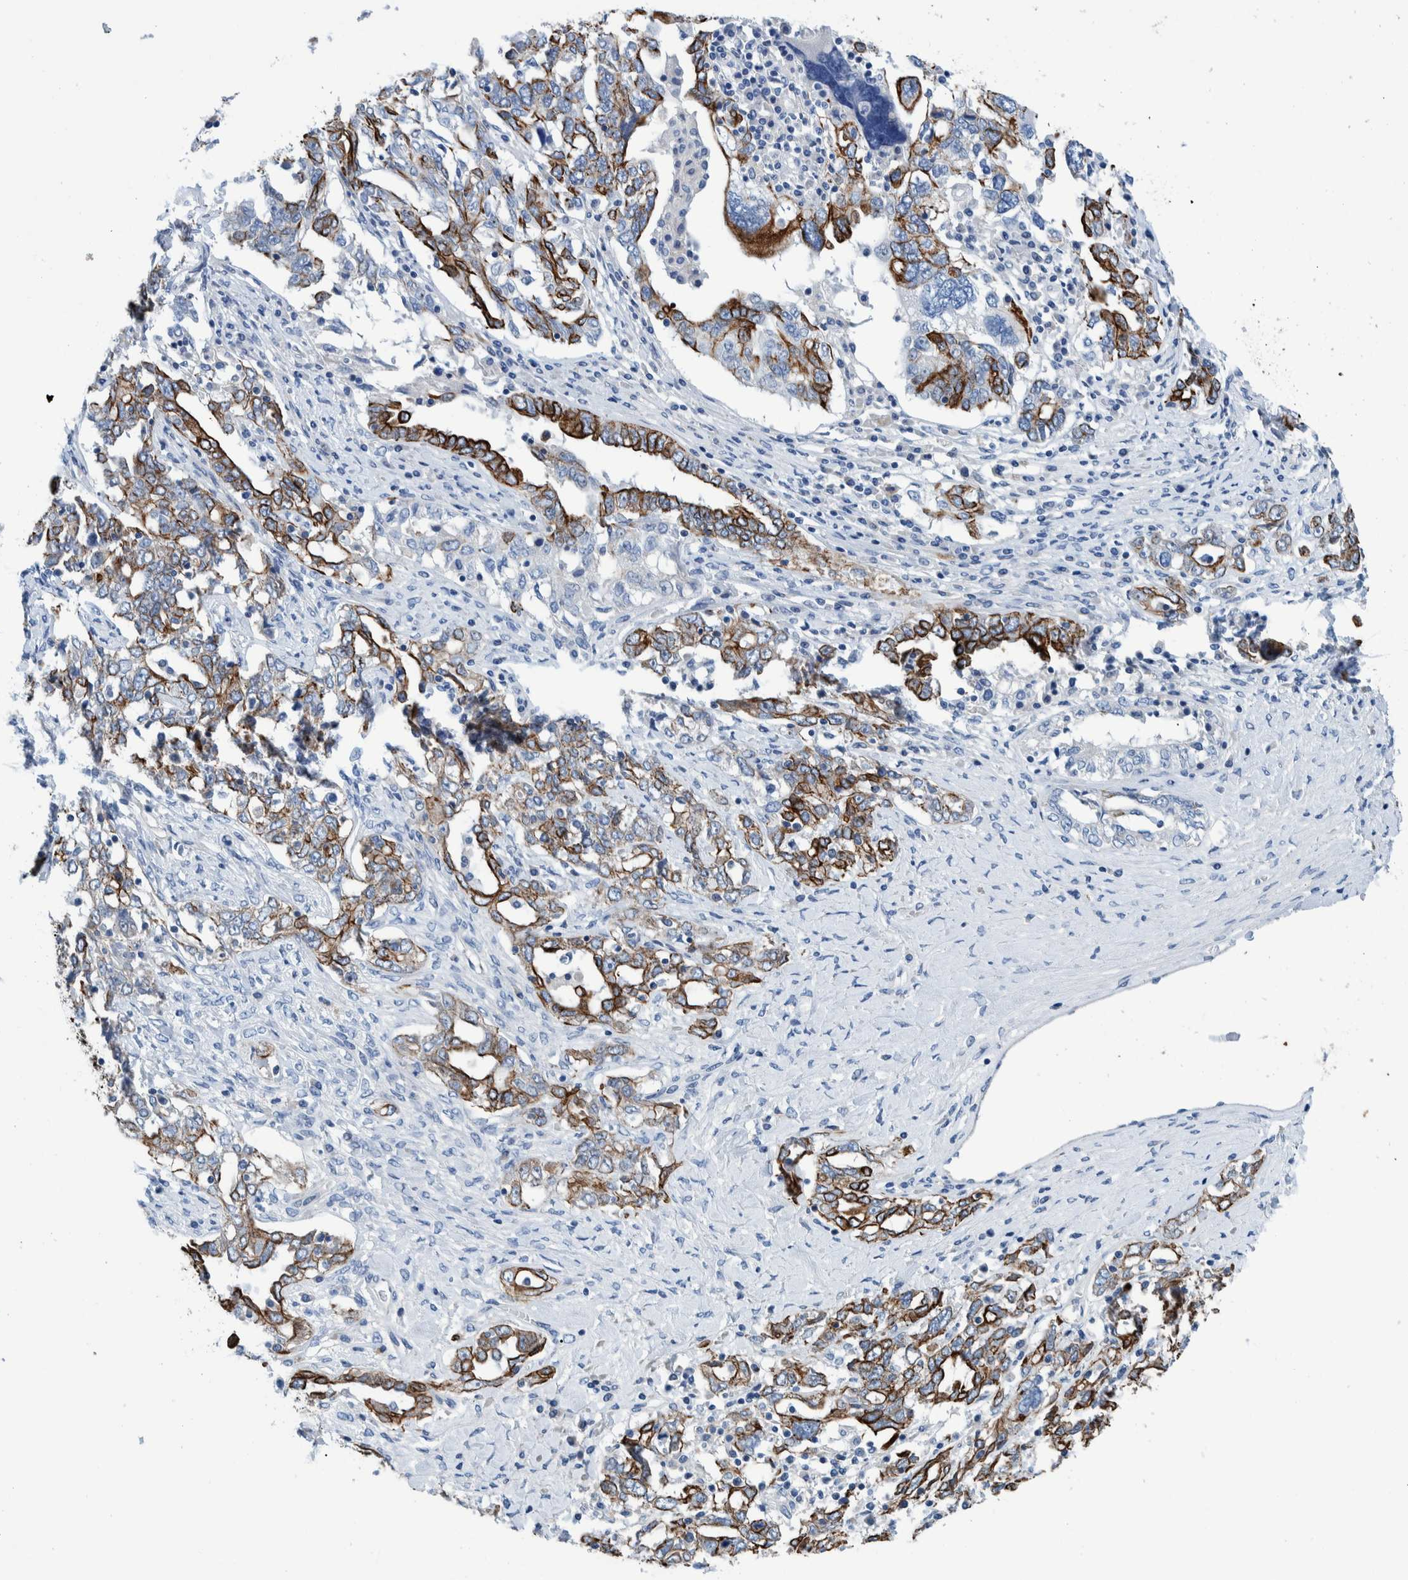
{"staining": {"intensity": "moderate", "quantity": ">75%", "location": "cytoplasmic/membranous"}, "tissue": "ovarian cancer", "cell_type": "Tumor cells", "image_type": "cancer", "snomed": [{"axis": "morphology", "description": "Carcinoma, endometroid"}, {"axis": "topography", "description": "Ovary"}], "caption": "The immunohistochemical stain shows moderate cytoplasmic/membranous positivity in tumor cells of ovarian cancer (endometroid carcinoma) tissue. Using DAB (brown) and hematoxylin (blue) stains, captured at high magnification using brightfield microscopy.", "gene": "MKS1", "patient": {"sex": "female", "age": 62}}